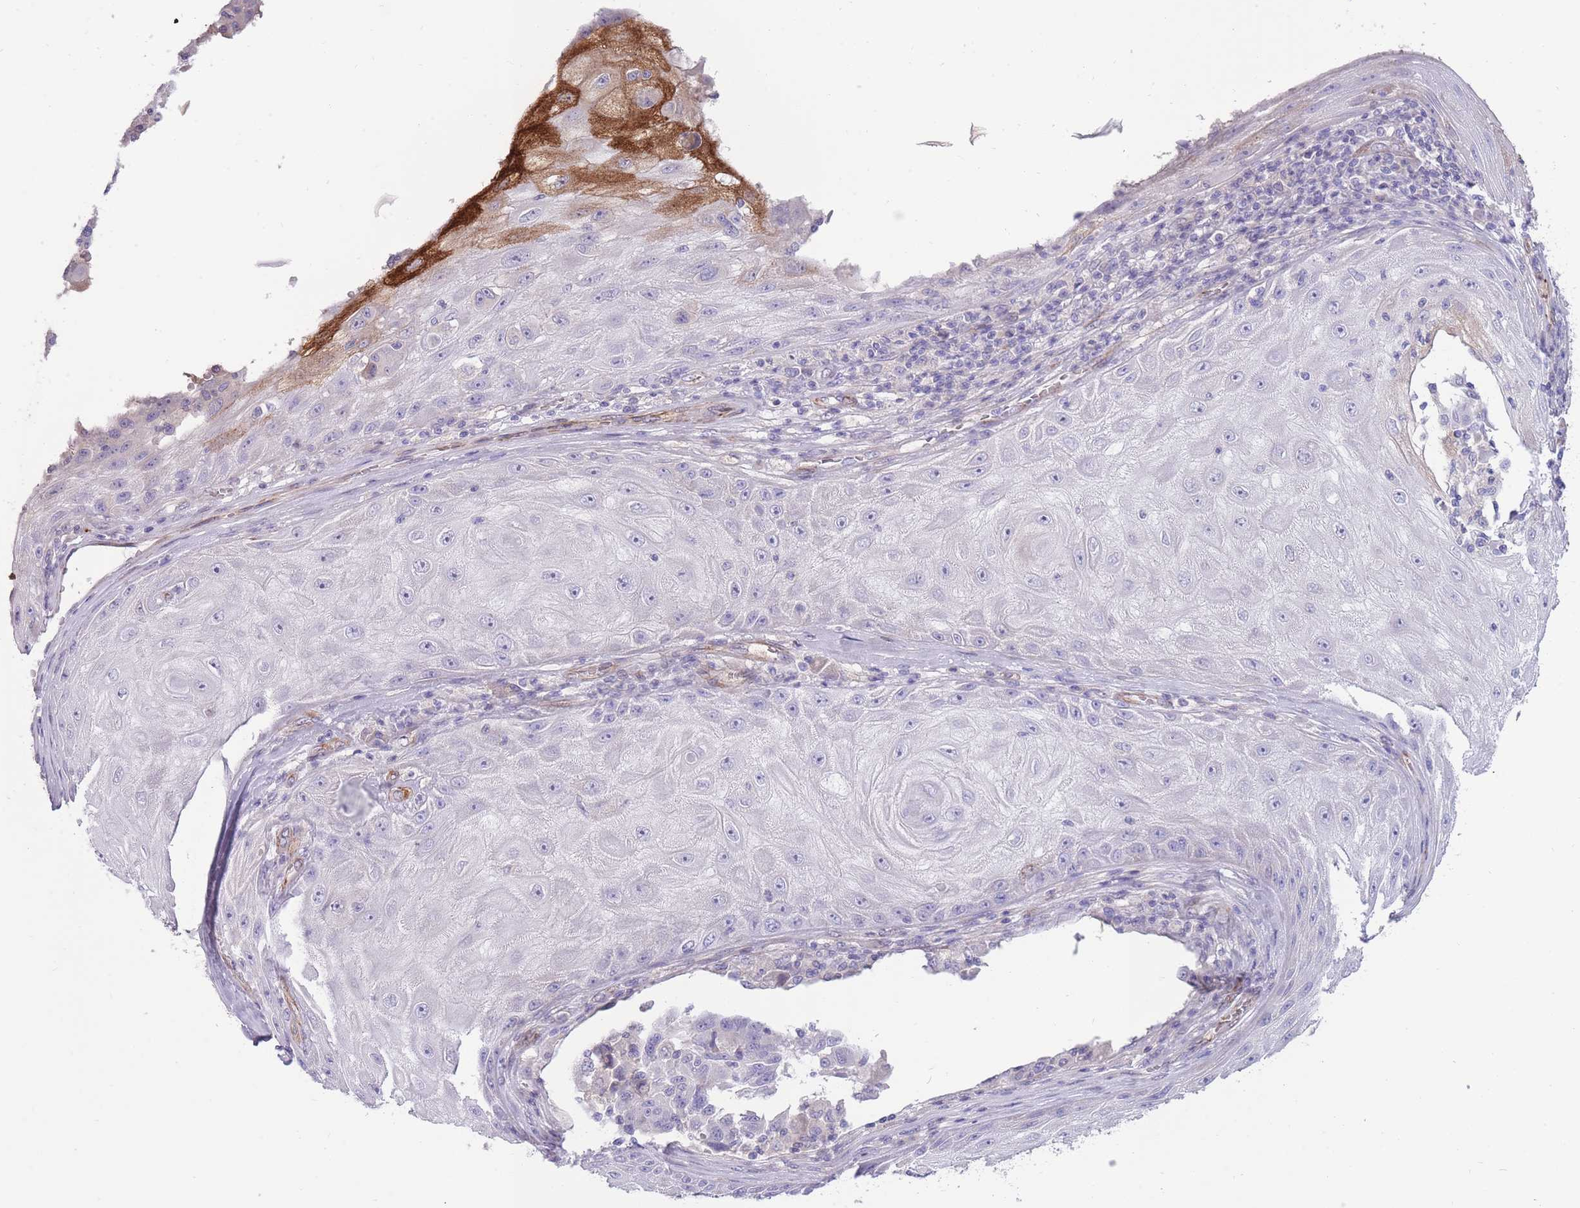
{"staining": {"intensity": "weak", "quantity": "<25%", "location": "cytoplasmic/membranous"}, "tissue": "melanoma", "cell_type": "Tumor cells", "image_type": "cancer", "snomed": [{"axis": "morphology", "description": "Malignant melanoma, NOS"}, {"axis": "topography", "description": "Skin"}], "caption": "Tumor cells show no significant expression in melanoma.", "gene": "RGS11", "patient": {"sex": "male", "age": 53}}